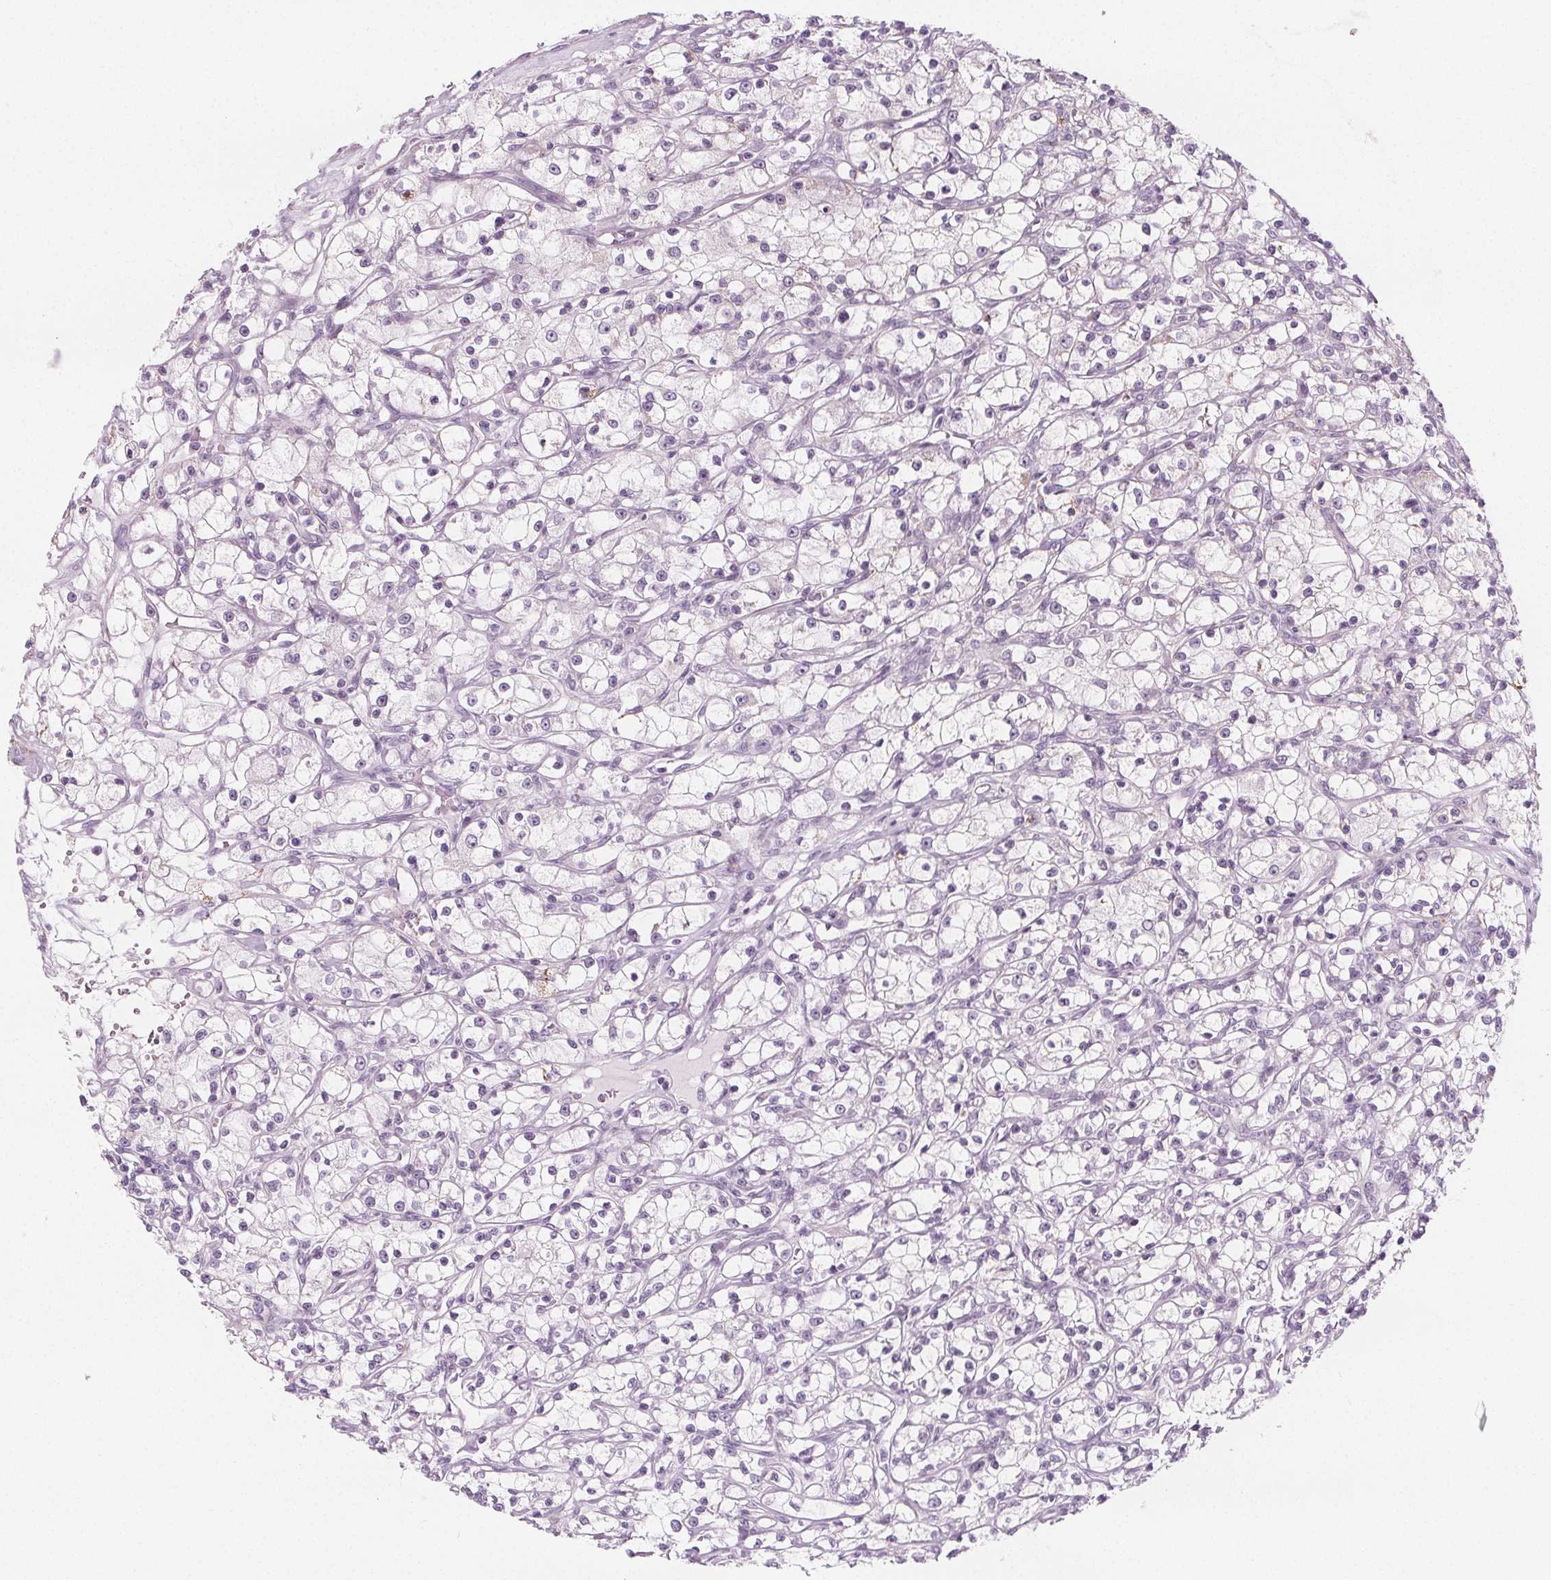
{"staining": {"intensity": "negative", "quantity": "none", "location": "none"}, "tissue": "renal cancer", "cell_type": "Tumor cells", "image_type": "cancer", "snomed": [{"axis": "morphology", "description": "Adenocarcinoma, NOS"}, {"axis": "topography", "description": "Kidney"}], "caption": "There is no significant staining in tumor cells of renal adenocarcinoma.", "gene": "IL17C", "patient": {"sex": "female", "age": 59}}